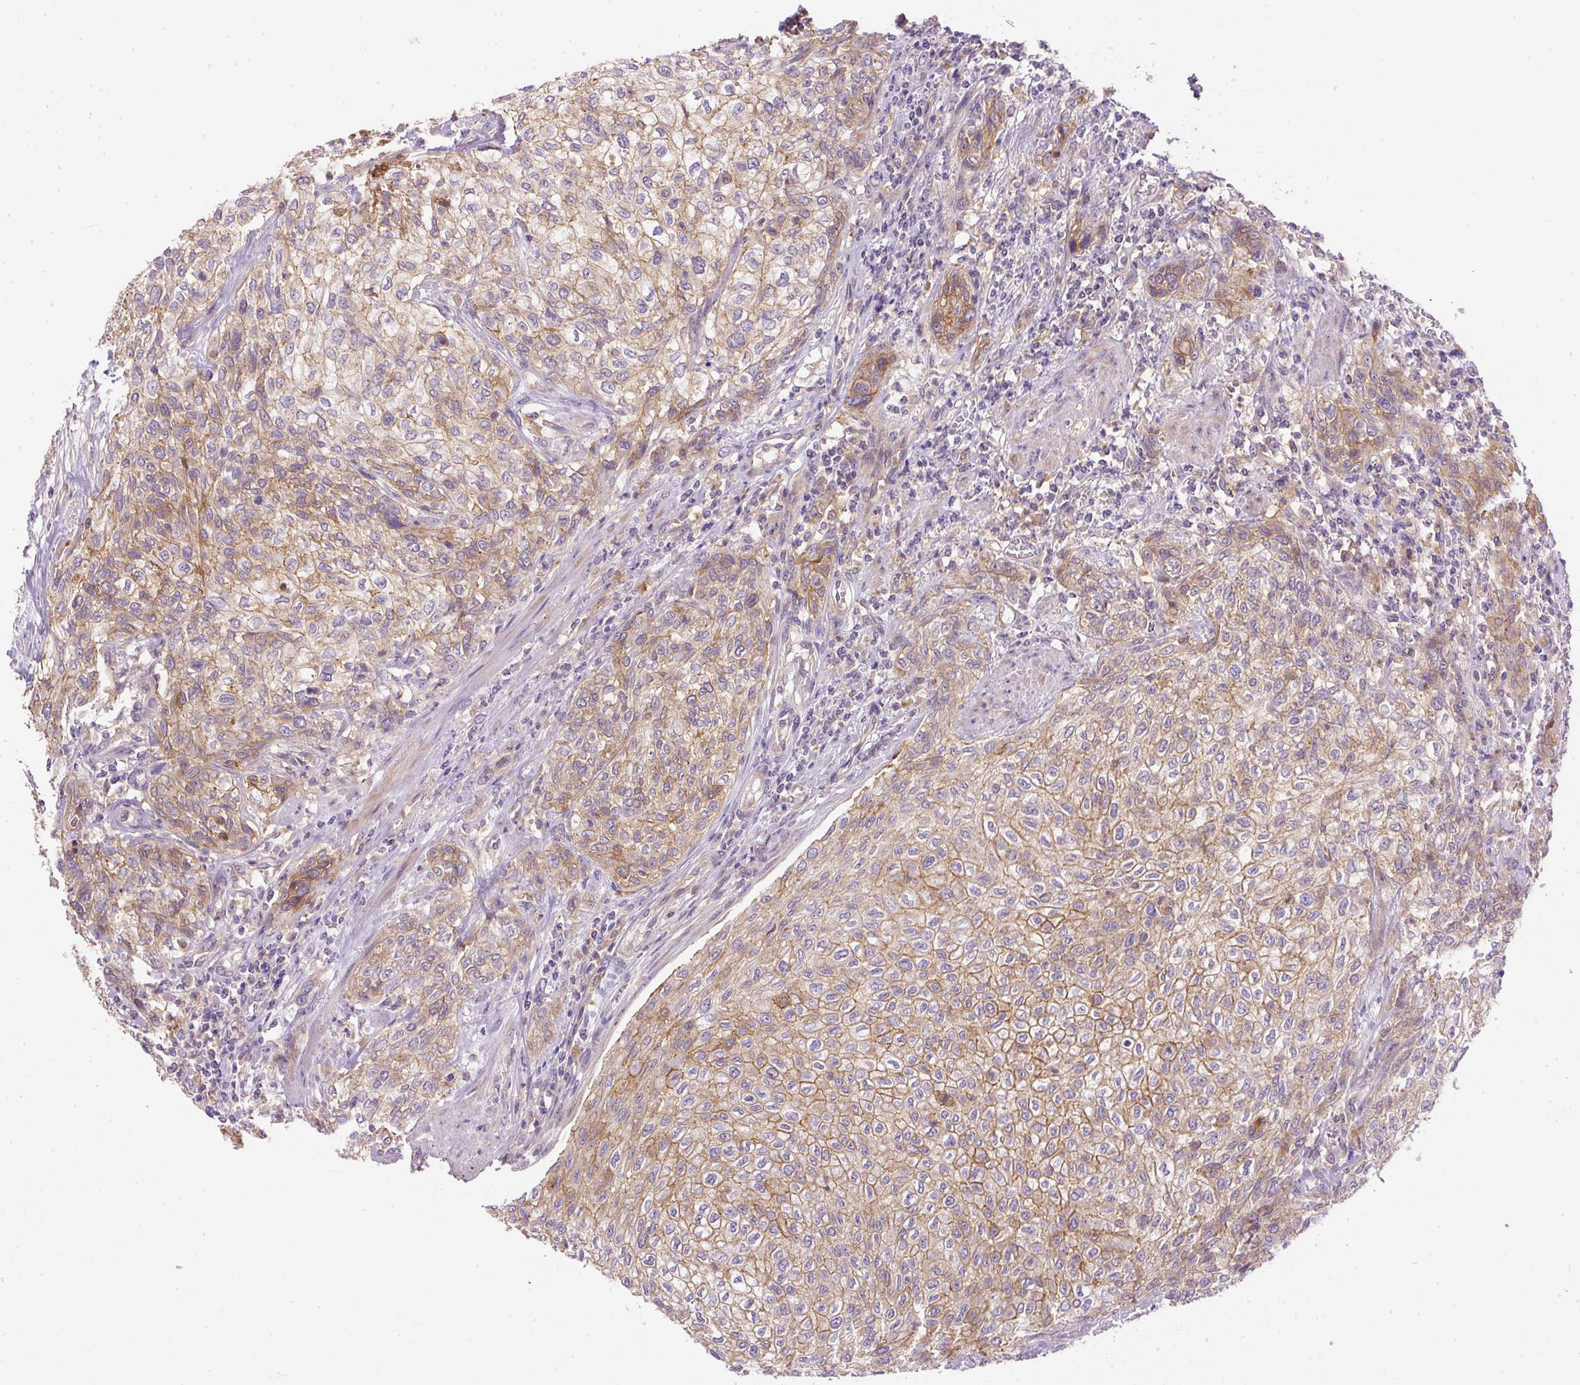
{"staining": {"intensity": "moderate", "quantity": ">75%", "location": "cytoplasmic/membranous"}, "tissue": "urothelial cancer", "cell_type": "Tumor cells", "image_type": "cancer", "snomed": [{"axis": "morphology", "description": "Urothelial carcinoma, High grade"}, {"axis": "topography", "description": "Urinary bladder"}], "caption": "High-power microscopy captured an immunohistochemistry (IHC) image of high-grade urothelial carcinoma, revealing moderate cytoplasmic/membranous positivity in approximately >75% of tumor cells.", "gene": "DAPK1", "patient": {"sex": "male", "age": 35}}